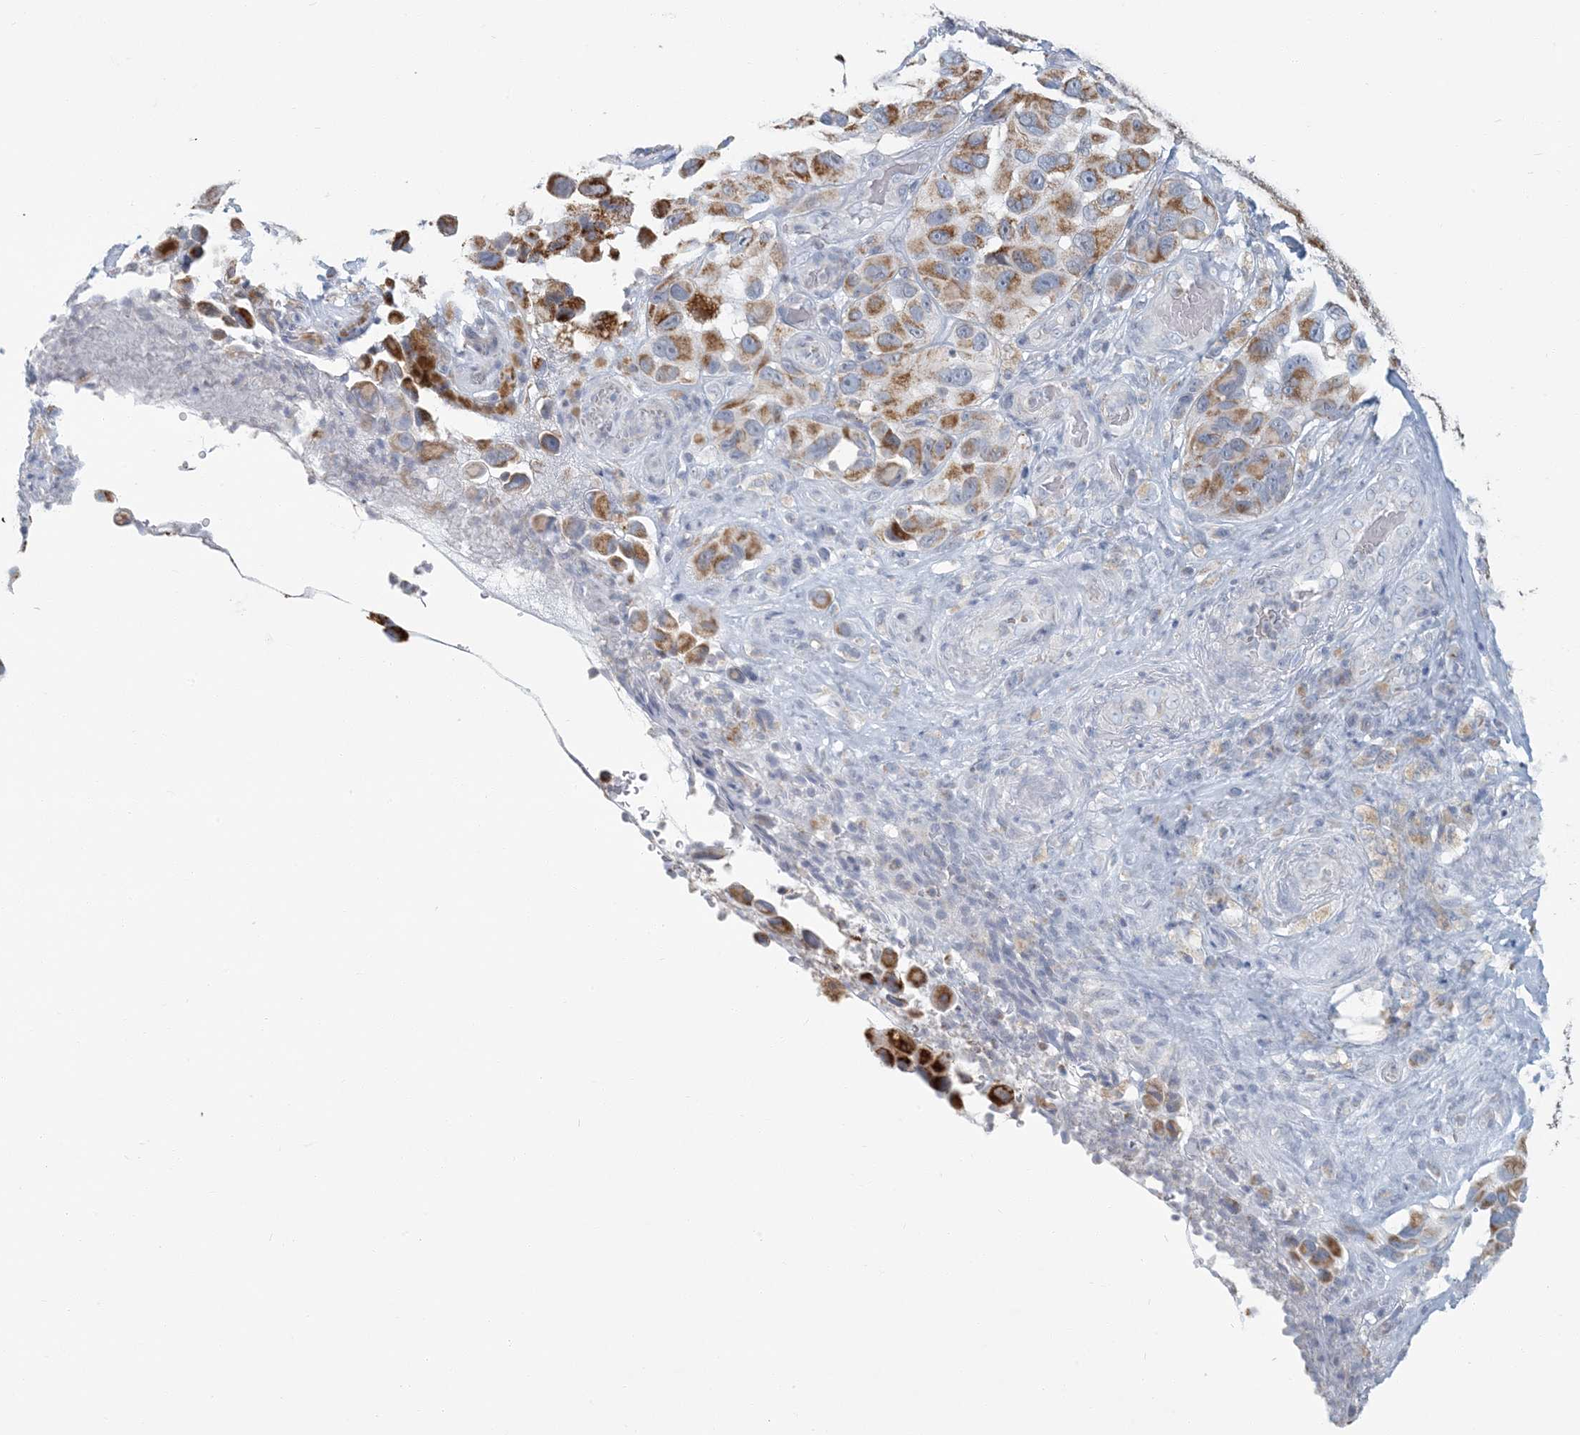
{"staining": {"intensity": "strong", "quantity": ">75%", "location": "cytoplasmic/membranous"}, "tissue": "melanoma", "cell_type": "Tumor cells", "image_type": "cancer", "snomed": [{"axis": "morphology", "description": "Malignant melanoma, NOS"}, {"axis": "topography", "description": "Skin"}], "caption": "Tumor cells display strong cytoplasmic/membranous expression in approximately >75% of cells in malignant melanoma.", "gene": "BDH1", "patient": {"sex": "female", "age": 73}}